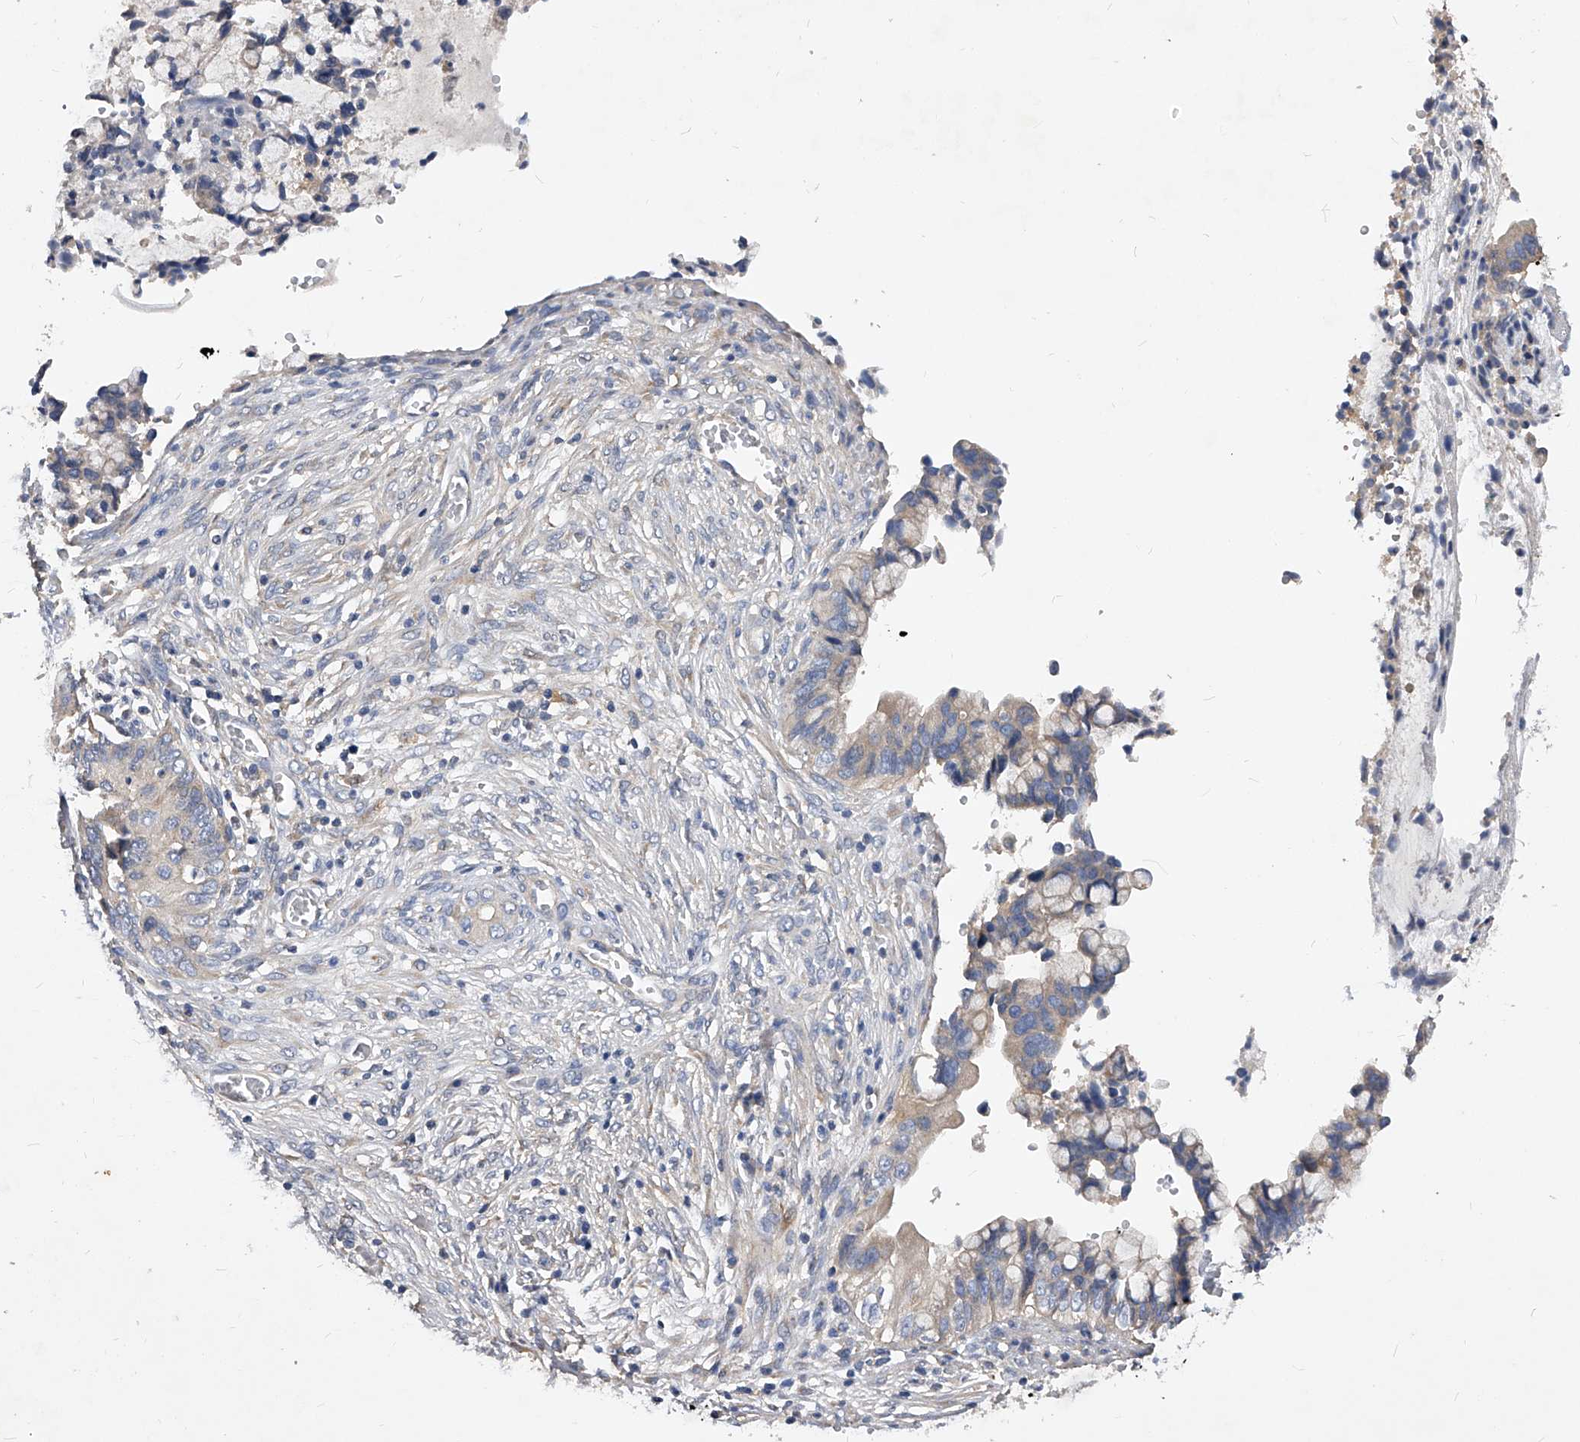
{"staining": {"intensity": "weak", "quantity": "<25%", "location": "cytoplasmic/membranous"}, "tissue": "cervical cancer", "cell_type": "Tumor cells", "image_type": "cancer", "snomed": [{"axis": "morphology", "description": "Adenocarcinoma, NOS"}, {"axis": "topography", "description": "Cervix"}], "caption": "DAB (3,3'-diaminobenzidine) immunohistochemical staining of human adenocarcinoma (cervical) shows no significant staining in tumor cells.", "gene": "ARL4C", "patient": {"sex": "female", "age": 44}}